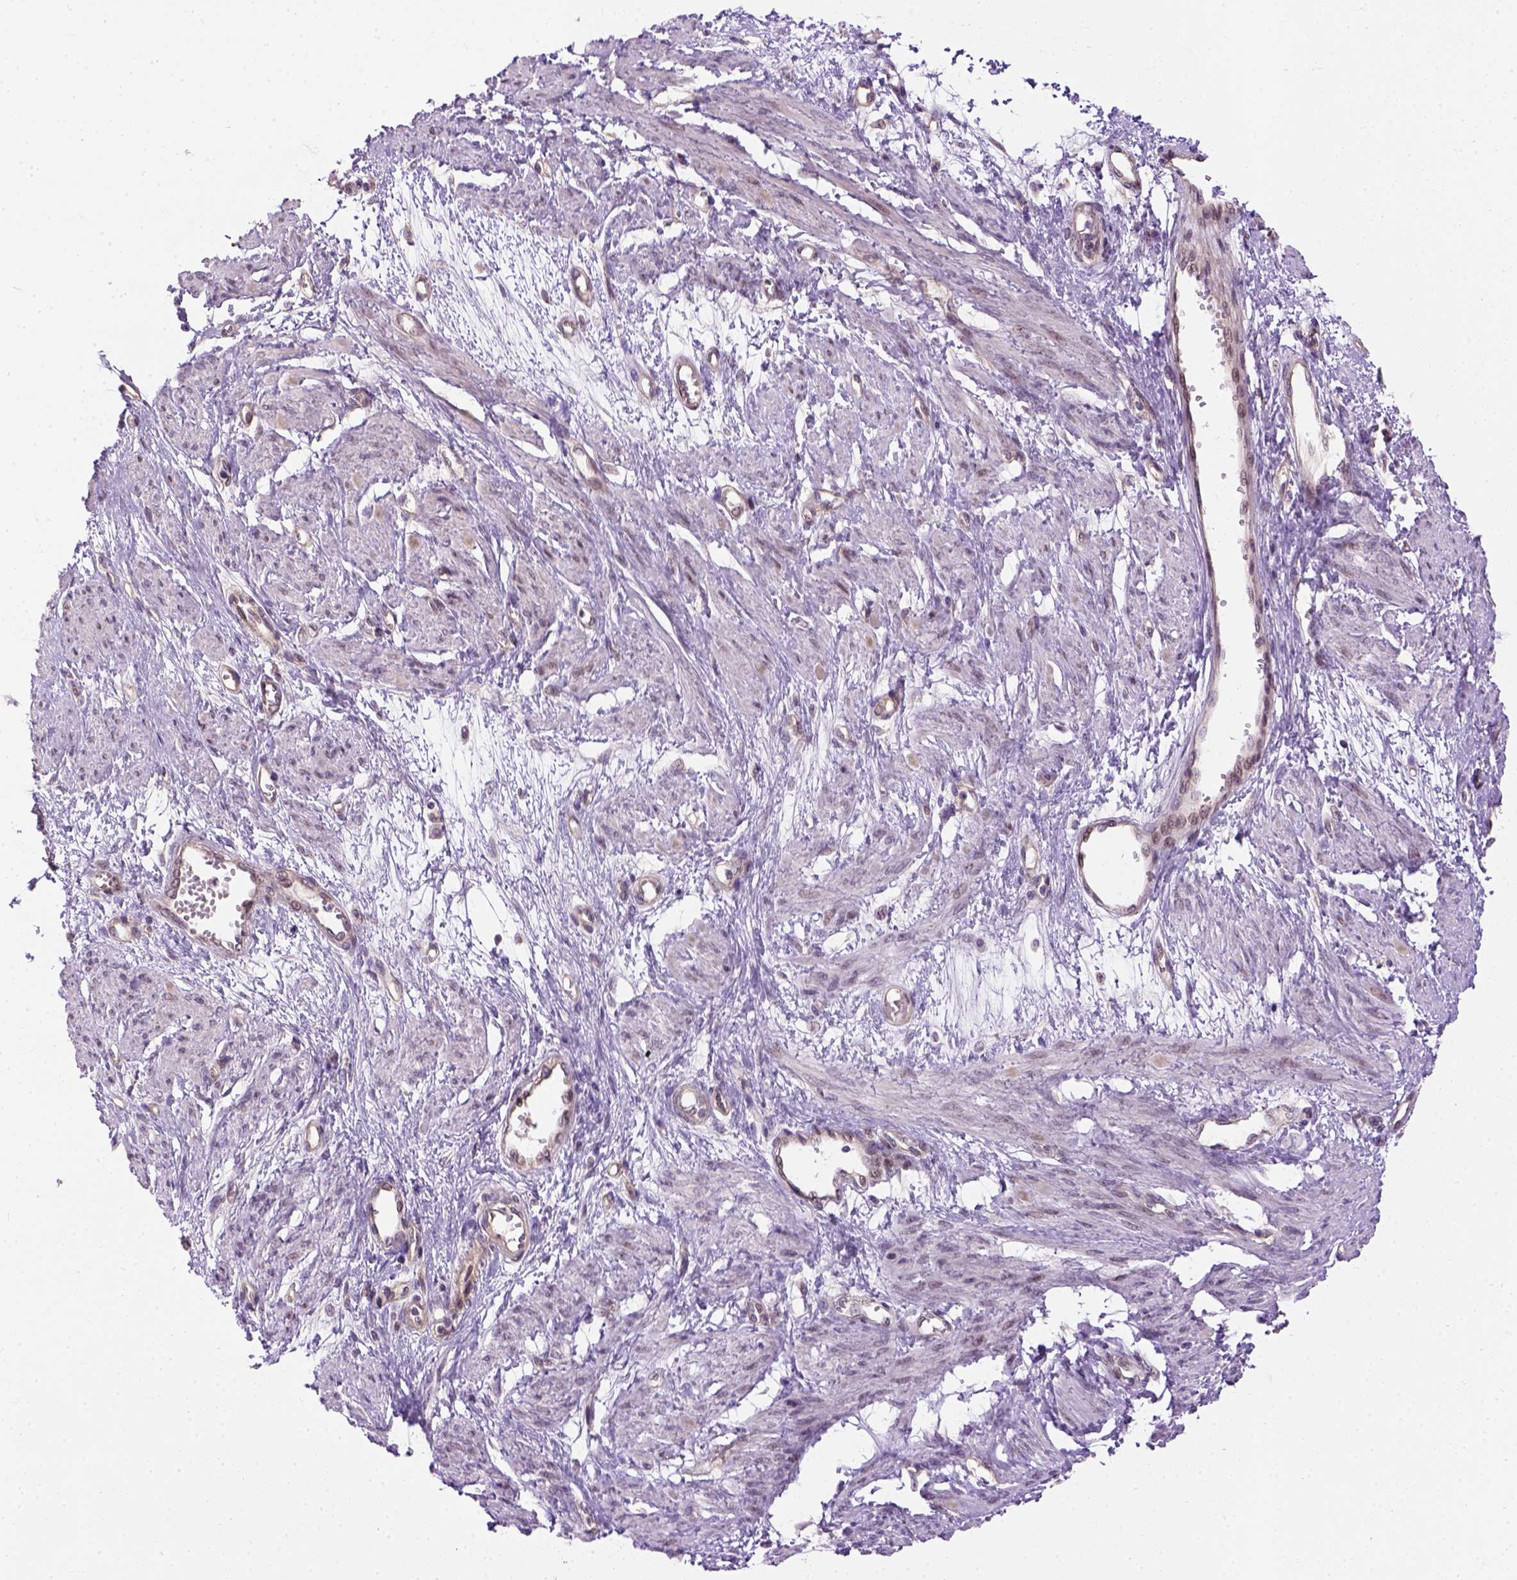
{"staining": {"intensity": "weak", "quantity": "<25%", "location": "cytoplasmic/membranous"}, "tissue": "smooth muscle", "cell_type": "Smooth muscle cells", "image_type": "normal", "snomed": [{"axis": "morphology", "description": "Normal tissue, NOS"}, {"axis": "topography", "description": "Smooth muscle"}, {"axis": "topography", "description": "Uterus"}], "caption": "Smooth muscle was stained to show a protein in brown. There is no significant expression in smooth muscle cells.", "gene": "KAZN", "patient": {"sex": "female", "age": 39}}